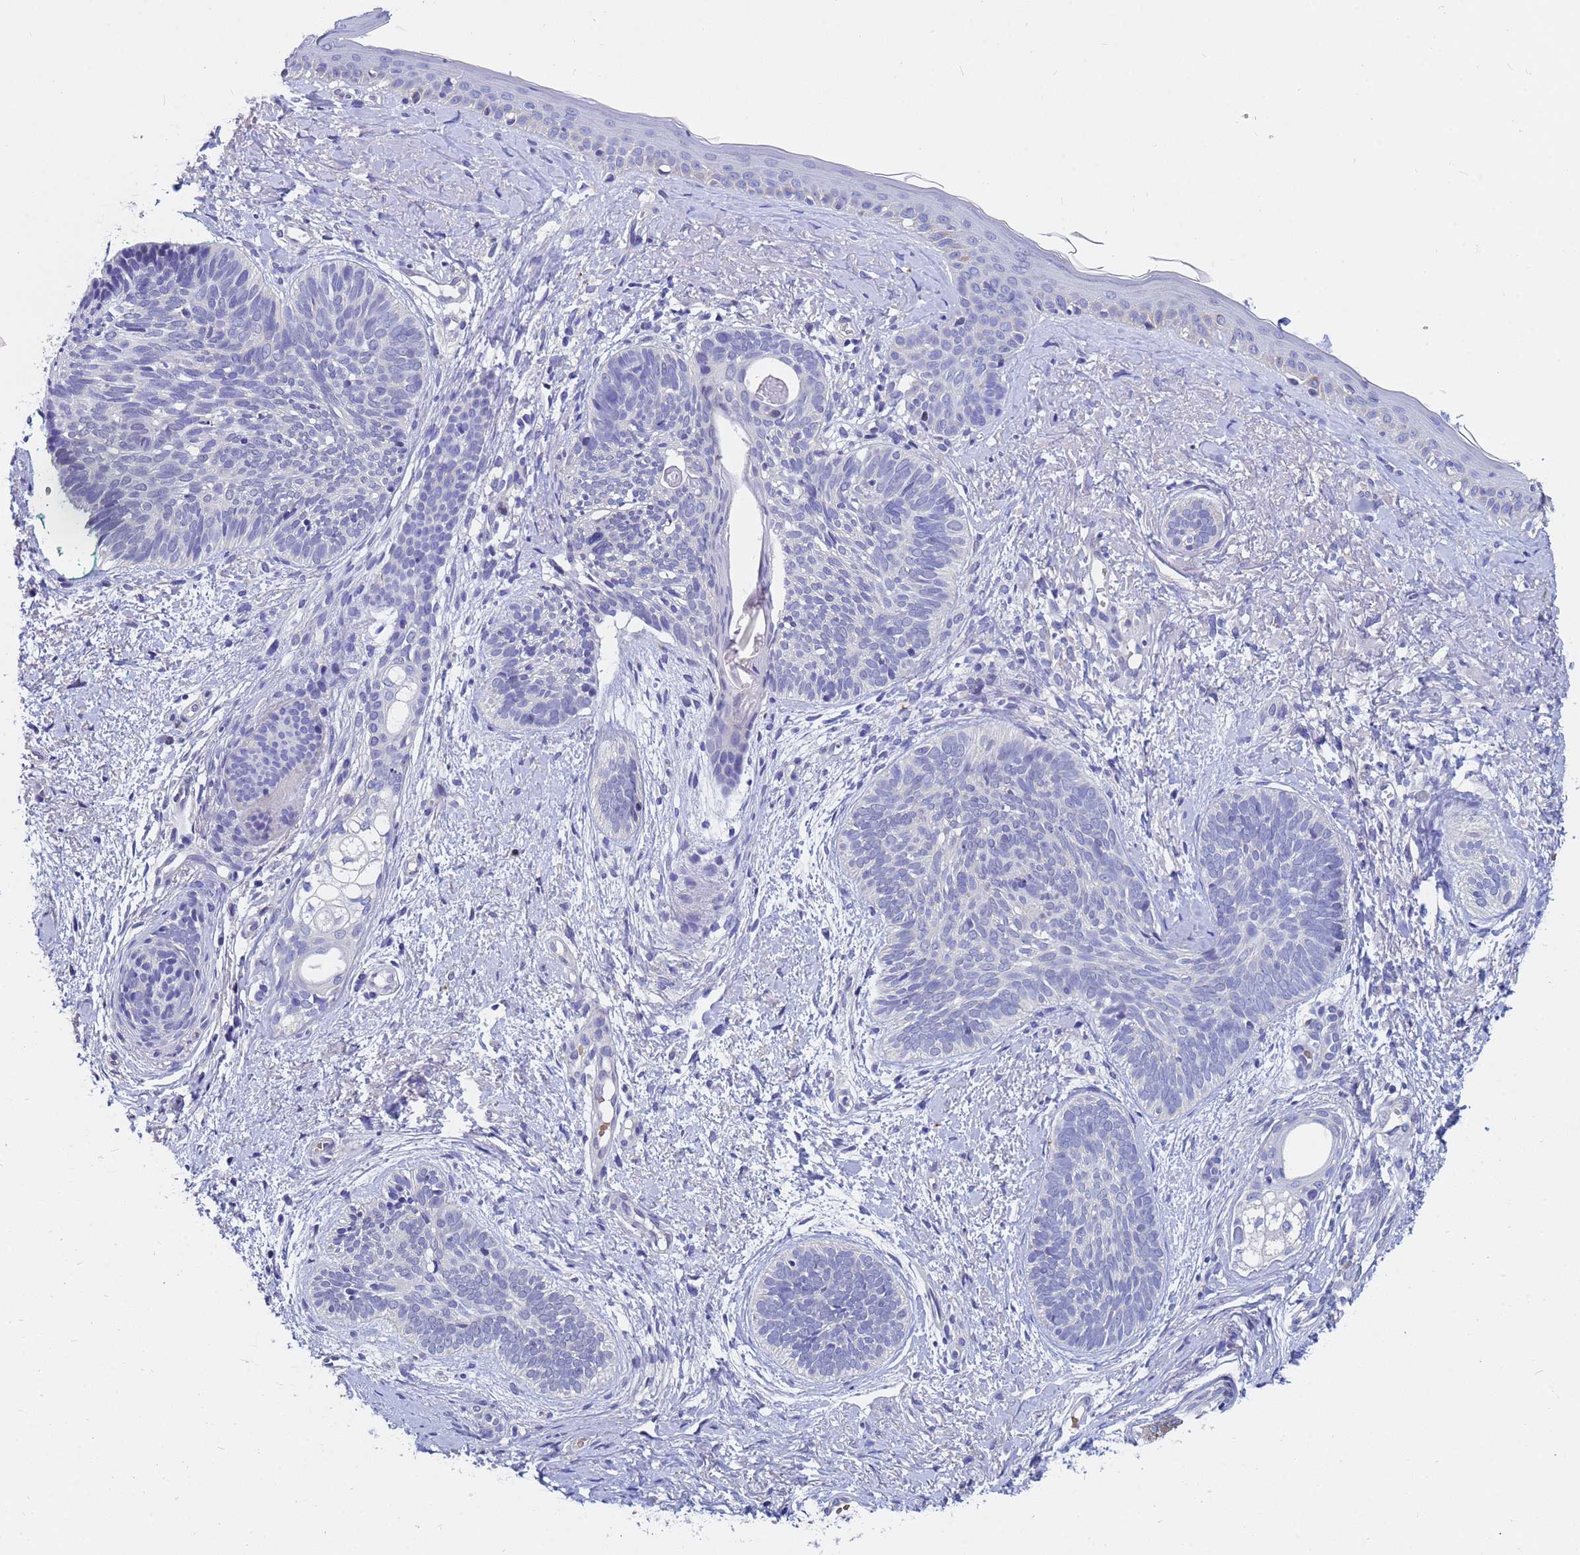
{"staining": {"intensity": "negative", "quantity": "none", "location": "none"}, "tissue": "skin cancer", "cell_type": "Tumor cells", "image_type": "cancer", "snomed": [{"axis": "morphology", "description": "Basal cell carcinoma"}, {"axis": "topography", "description": "Skin"}], "caption": "Tumor cells are negative for brown protein staining in skin basal cell carcinoma.", "gene": "IHO1", "patient": {"sex": "female", "age": 81}}